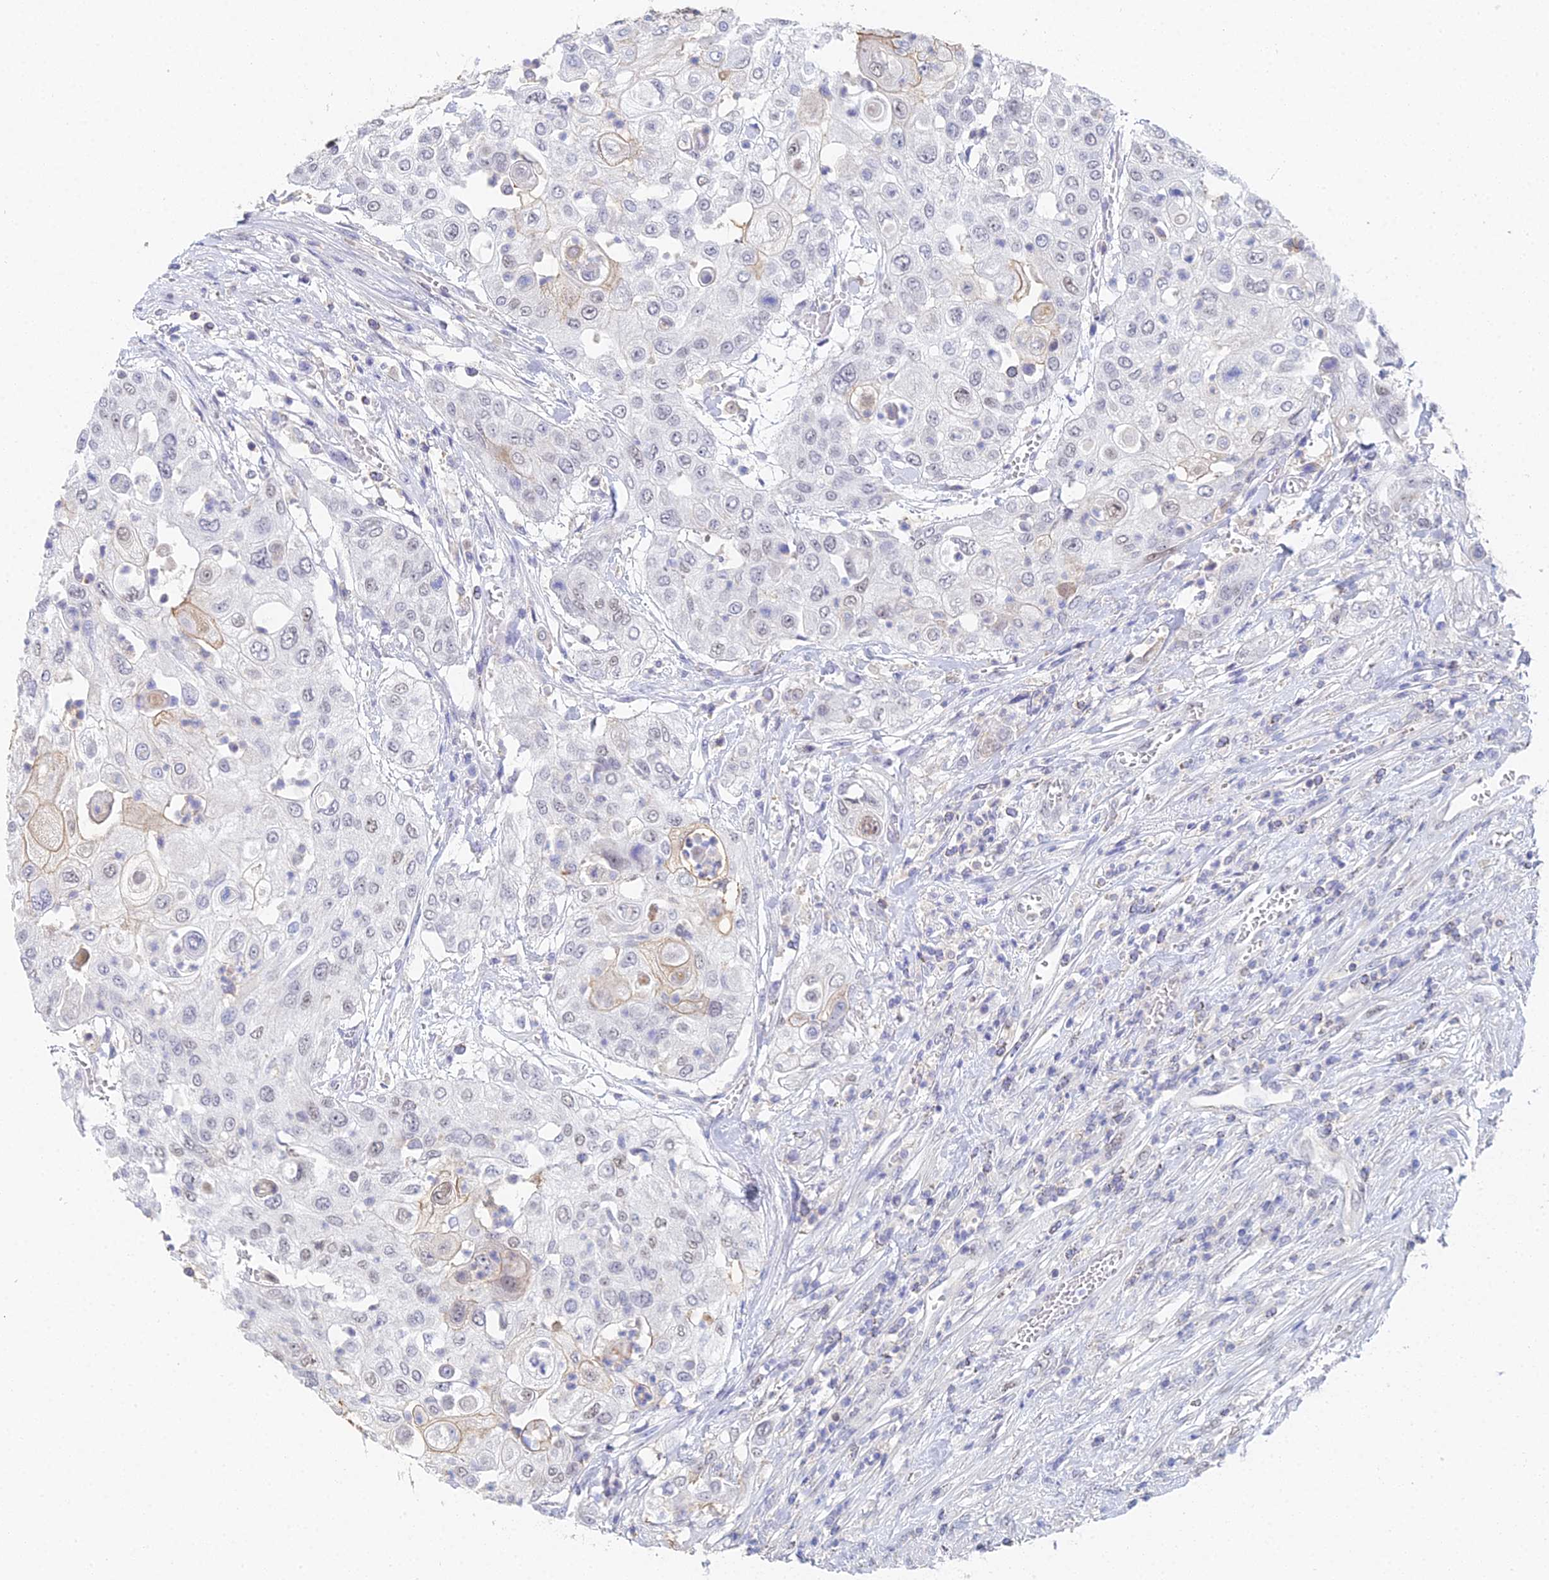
{"staining": {"intensity": "negative", "quantity": "none", "location": "none"}, "tissue": "urothelial cancer", "cell_type": "Tumor cells", "image_type": "cancer", "snomed": [{"axis": "morphology", "description": "Urothelial carcinoma, High grade"}, {"axis": "topography", "description": "Urinary bladder"}], "caption": "Tumor cells show no significant expression in urothelial cancer. (Brightfield microscopy of DAB (3,3'-diaminobenzidine) IHC at high magnification).", "gene": "MCM2", "patient": {"sex": "female", "age": 79}}